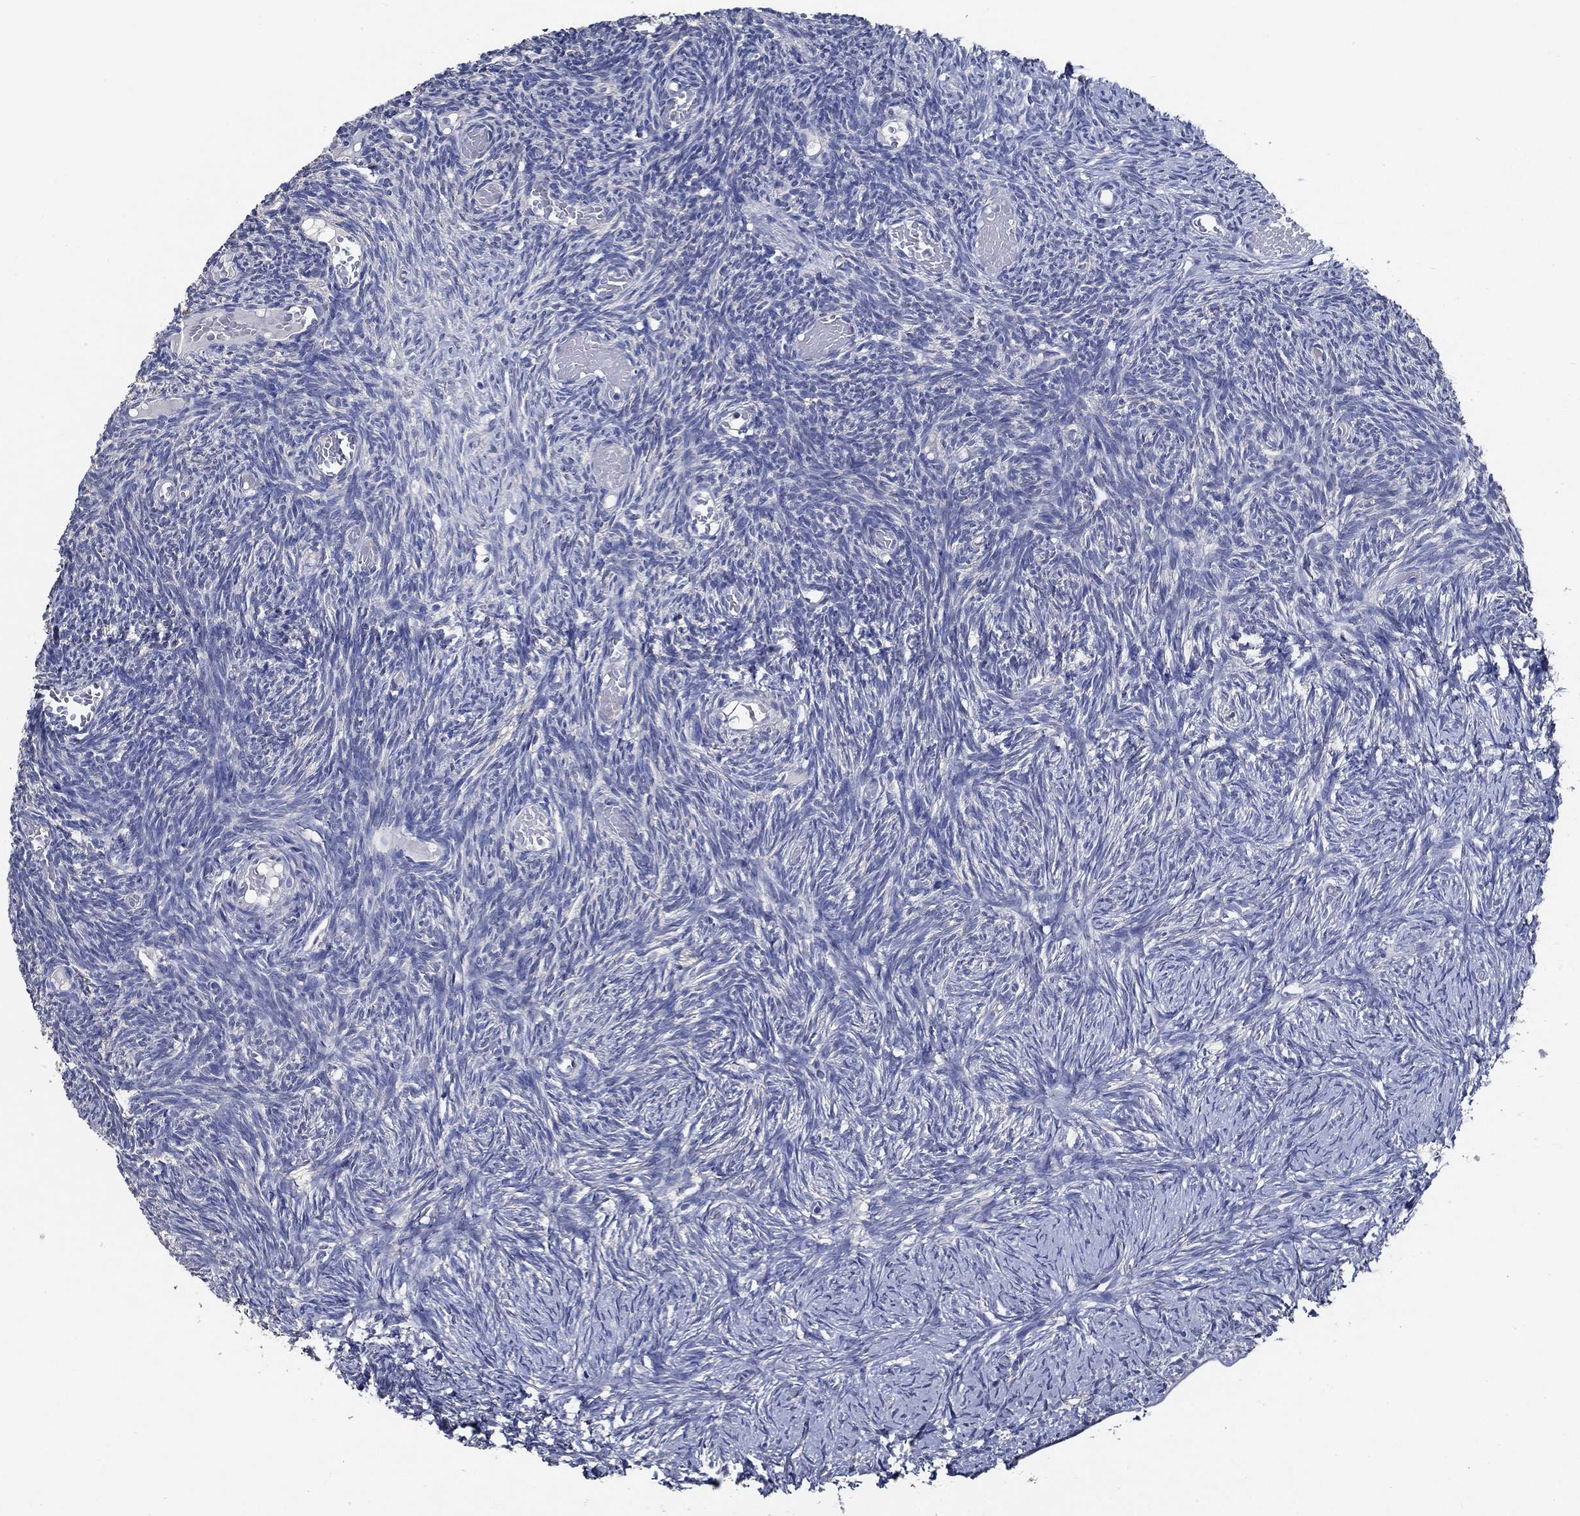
{"staining": {"intensity": "weak", "quantity": "<25%", "location": "cytoplasmic/membranous"}, "tissue": "ovary", "cell_type": "Follicle cells", "image_type": "normal", "snomed": [{"axis": "morphology", "description": "Normal tissue, NOS"}, {"axis": "topography", "description": "Ovary"}], "caption": "There is no significant positivity in follicle cells of ovary. Brightfield microscopy of immunohistochemistry stained with DAB (brown) and hematoxylin (blue), captured at high magnification.", "gene": "DOCK3", "patient": {"sex": "female", "age": 39}}